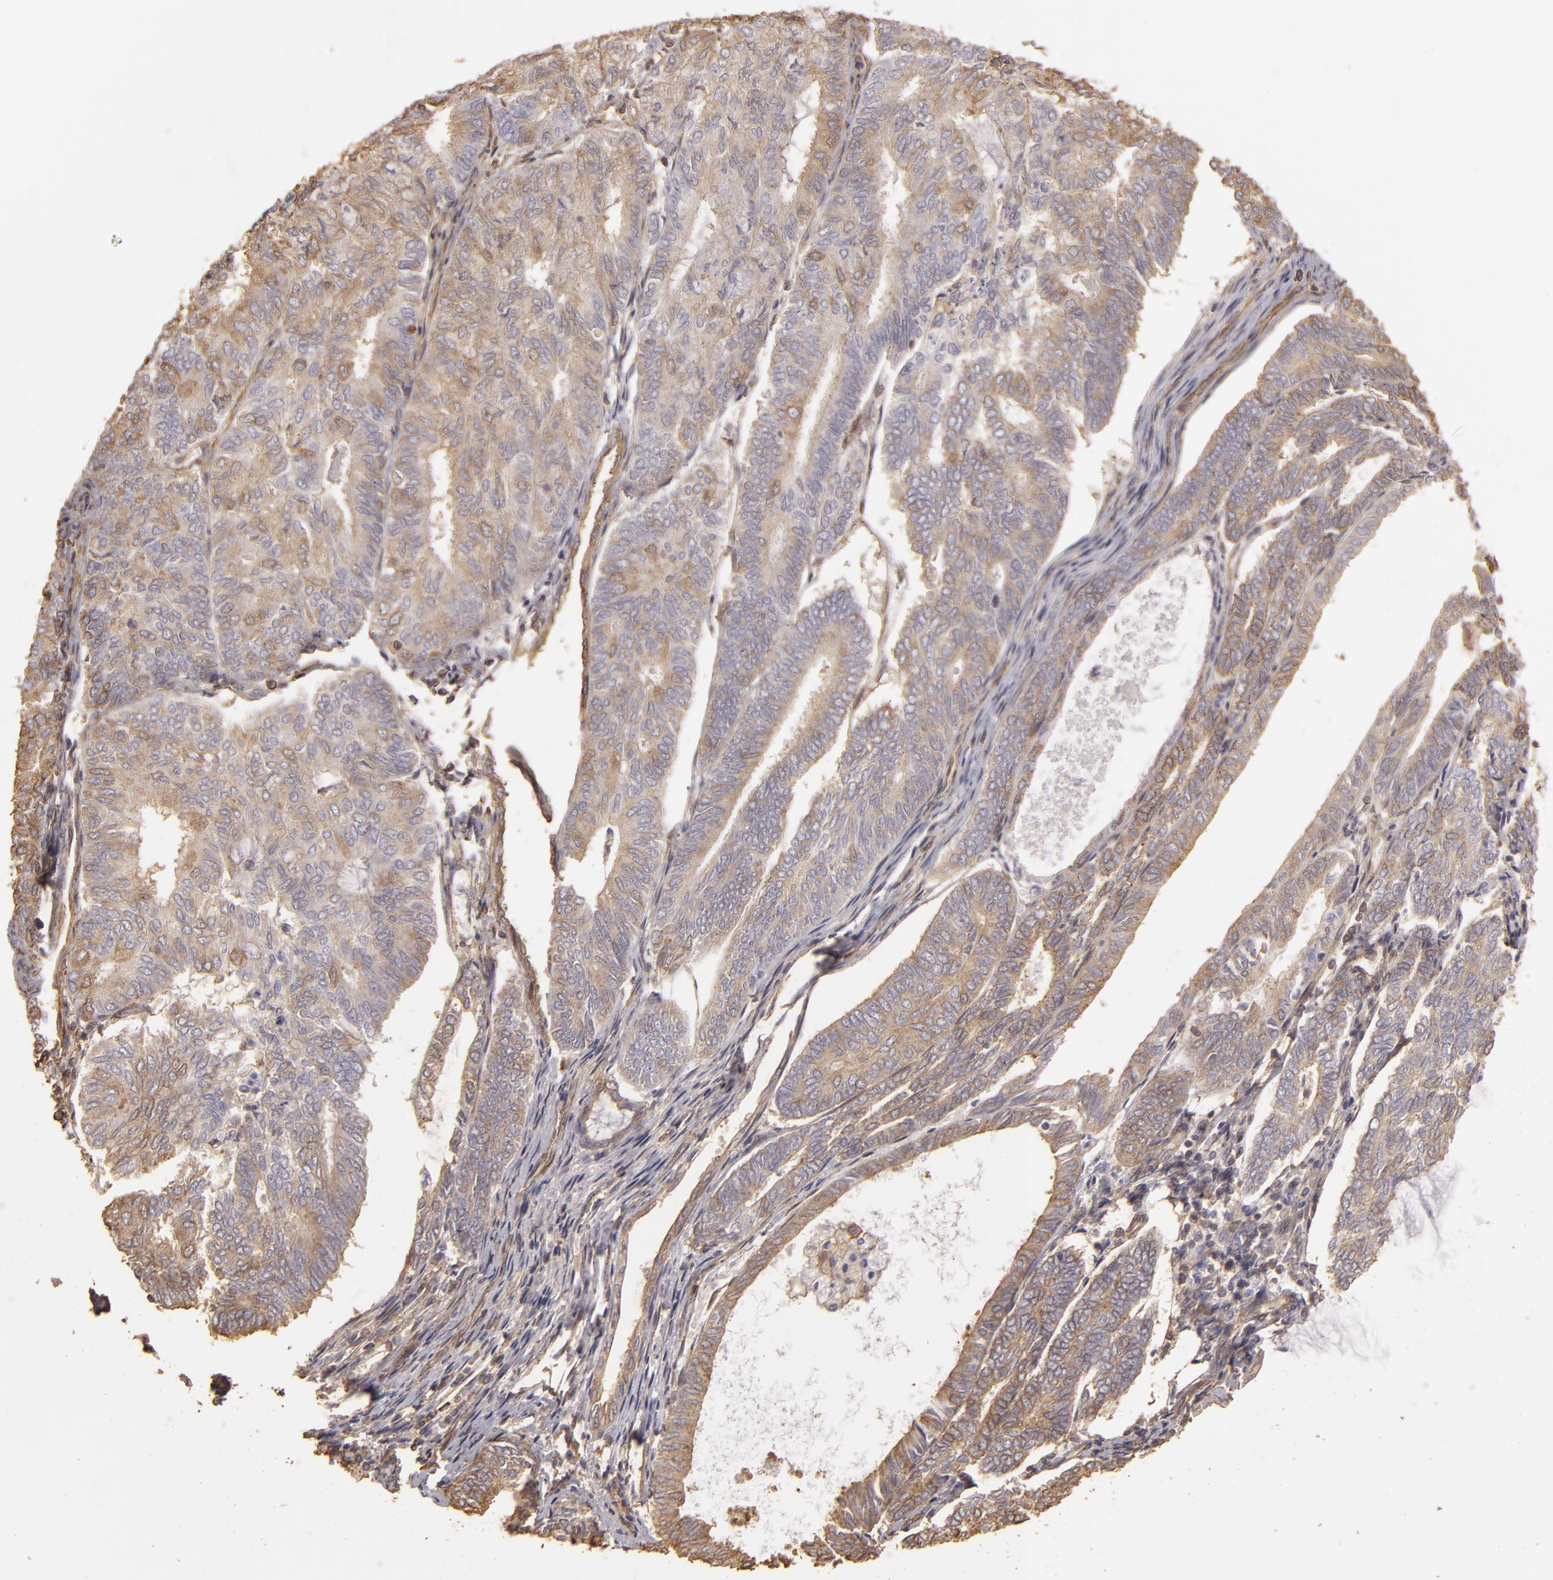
{"staining": {"intensity": "weak", "quantity": ">75%", "location": "cytoplasmic/membranous"}, "tissue": "endometrial cancer", "cell_type": "Tumor cells", "image_type": "cancer", "snomed": [{"axis": "morphology", "description": "Adenocarcinoma, NOS"}, {"axis": "topography", "description": "Endometrium"}], "caption": "Protein expression analysis of human adenocarcinoma (endometrial) reveals weak cytoplasmic/membranous positivity in approximately >75% of tumor cells.", "gene": "HSPB6", "patient": {"sex": "female", "age": 59}}